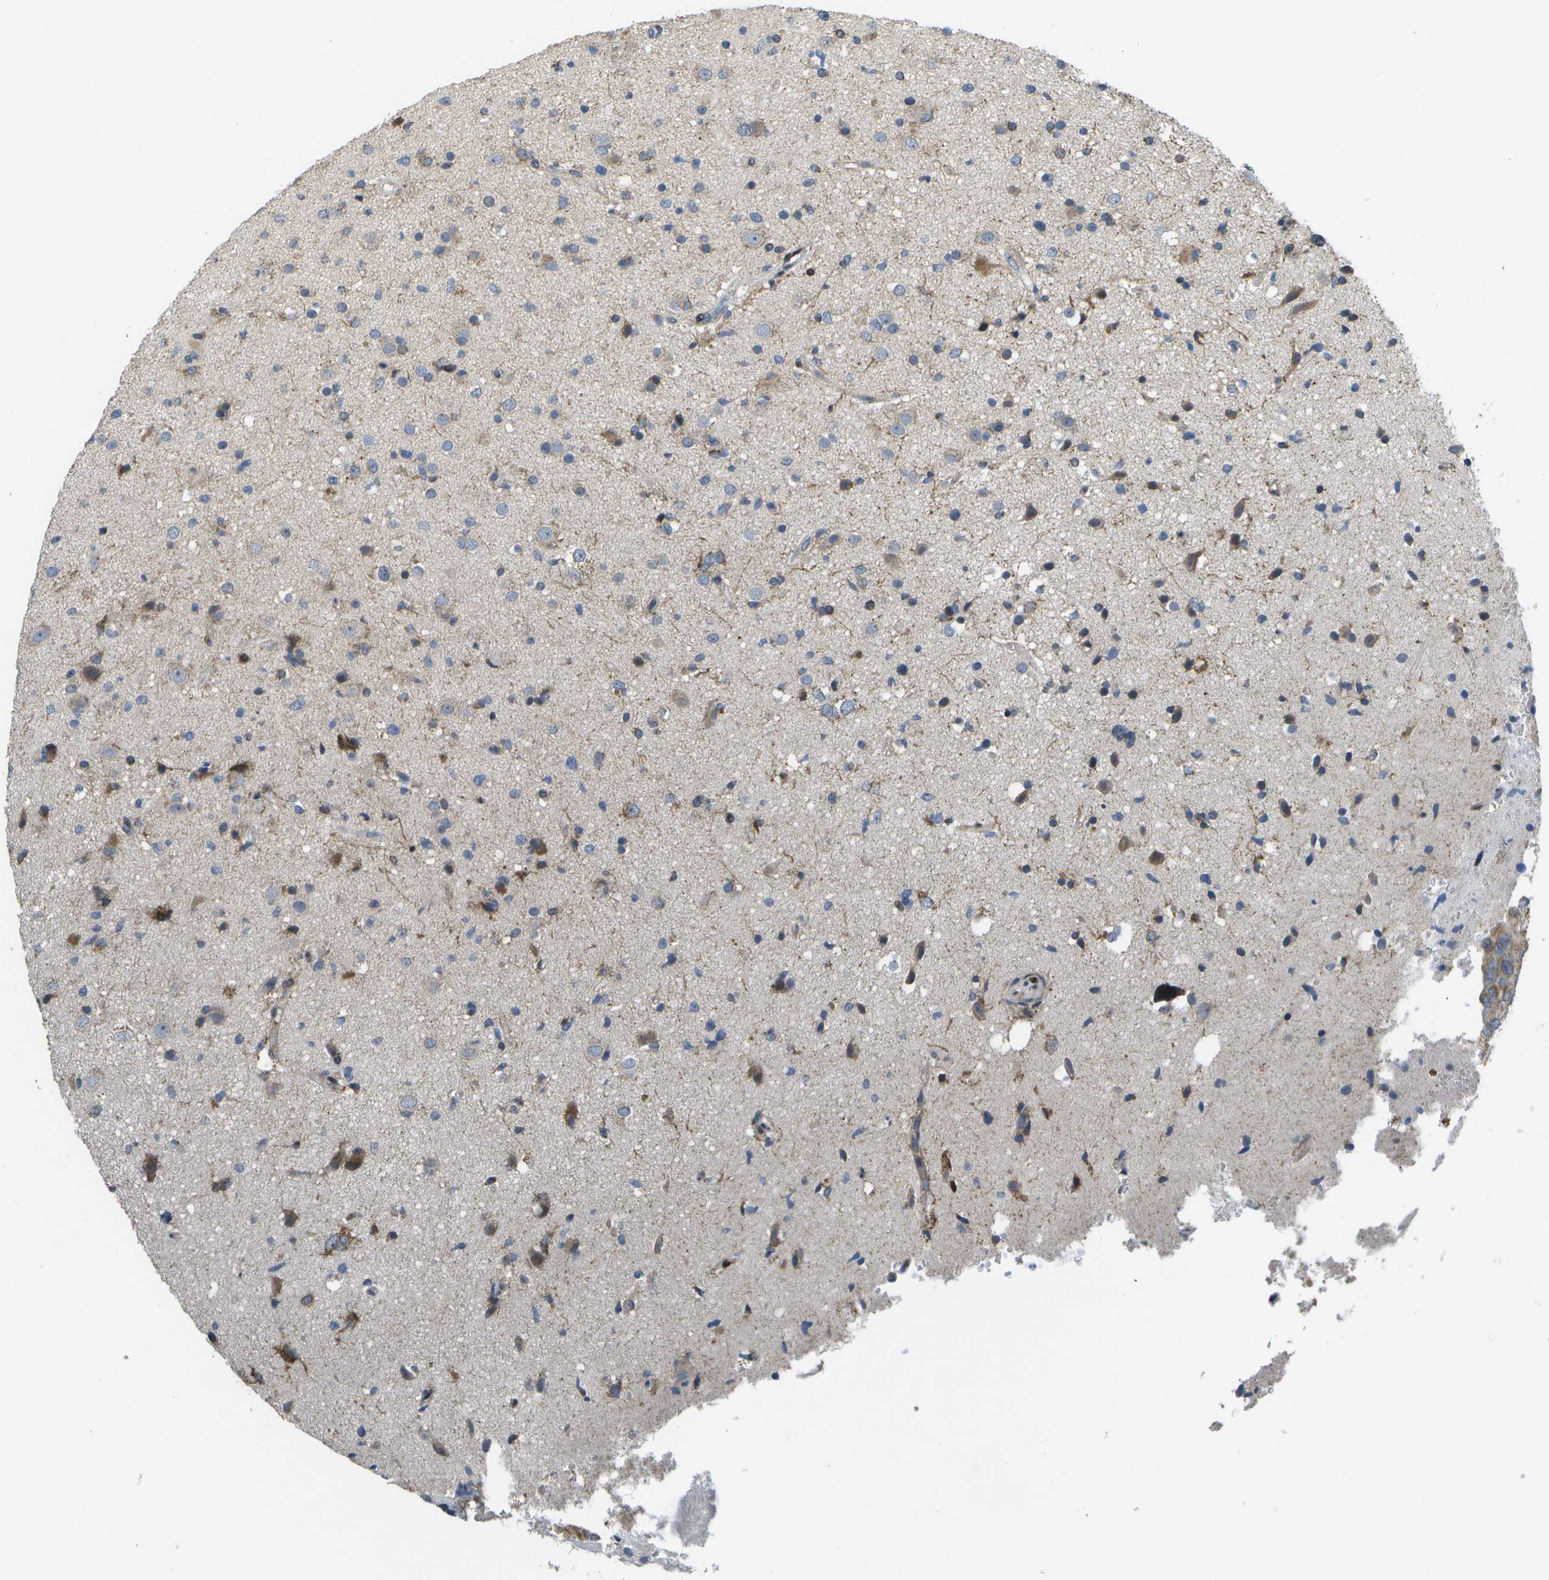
{"staining": {"intensity": "moderate", "quantity": "<25%", "location": "cytoplasmic/membranous"}, "tissue": "glioma", "cell_type": "Tumor cells", "image_type": "cancer", "snomed": [{"axis": "morphology", "description": "Glioma, malignant, High grade"}, {"axis": "topography", "description": "Brain"}], "caption": "Glioma tissue displays moderate cytoplasmic/membranous positivity in approximately <25% of tumor cells, visualized by immunohistochemistry. (Brightfield microscopy of DAB IHC at high magnification).", "gene": "HADHA", "patient": {"sex": "male", "age": 33}}